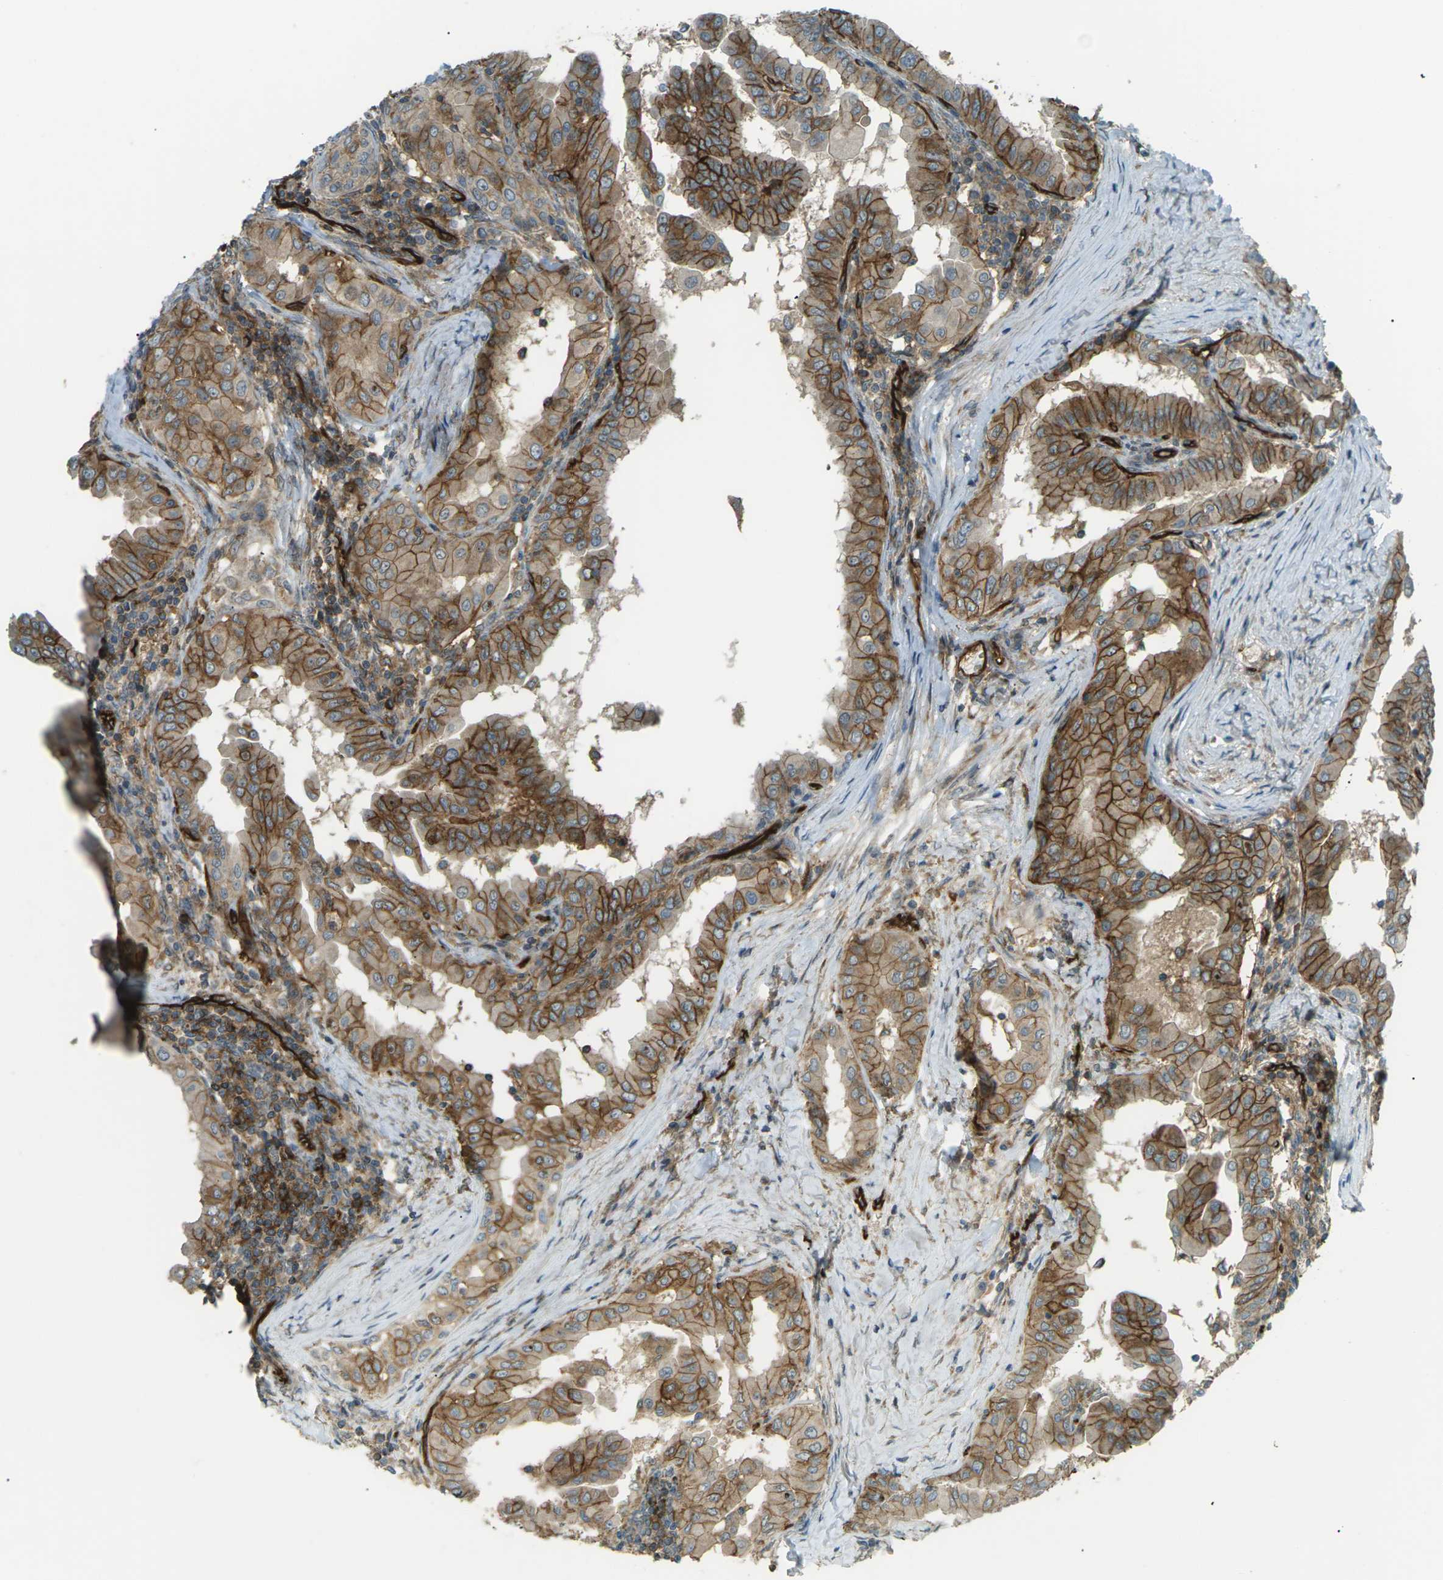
{"staining": {"intensity": "strong", "quantity": ">75%", "location": "cytoplasmic/membranous"}, "tissue": "thyroid cancer", "cell_type": "Tumor cells", "image_type": "cancer", "snomed": [{"axis": "morphology", "description": "Papillary adenocarcinoma, NOS"}, {"axis": "topography", "description": "Thyroid gland"}], "caption": "Tumor cells reveal high levels of strong cytoplasmic/membranous positivity in approximately >75% of cells in human thyroid cancer (papillary adenocarcinoma).", "gene": "S1PR1", "patient": {"sex": "male", "age": 33}}